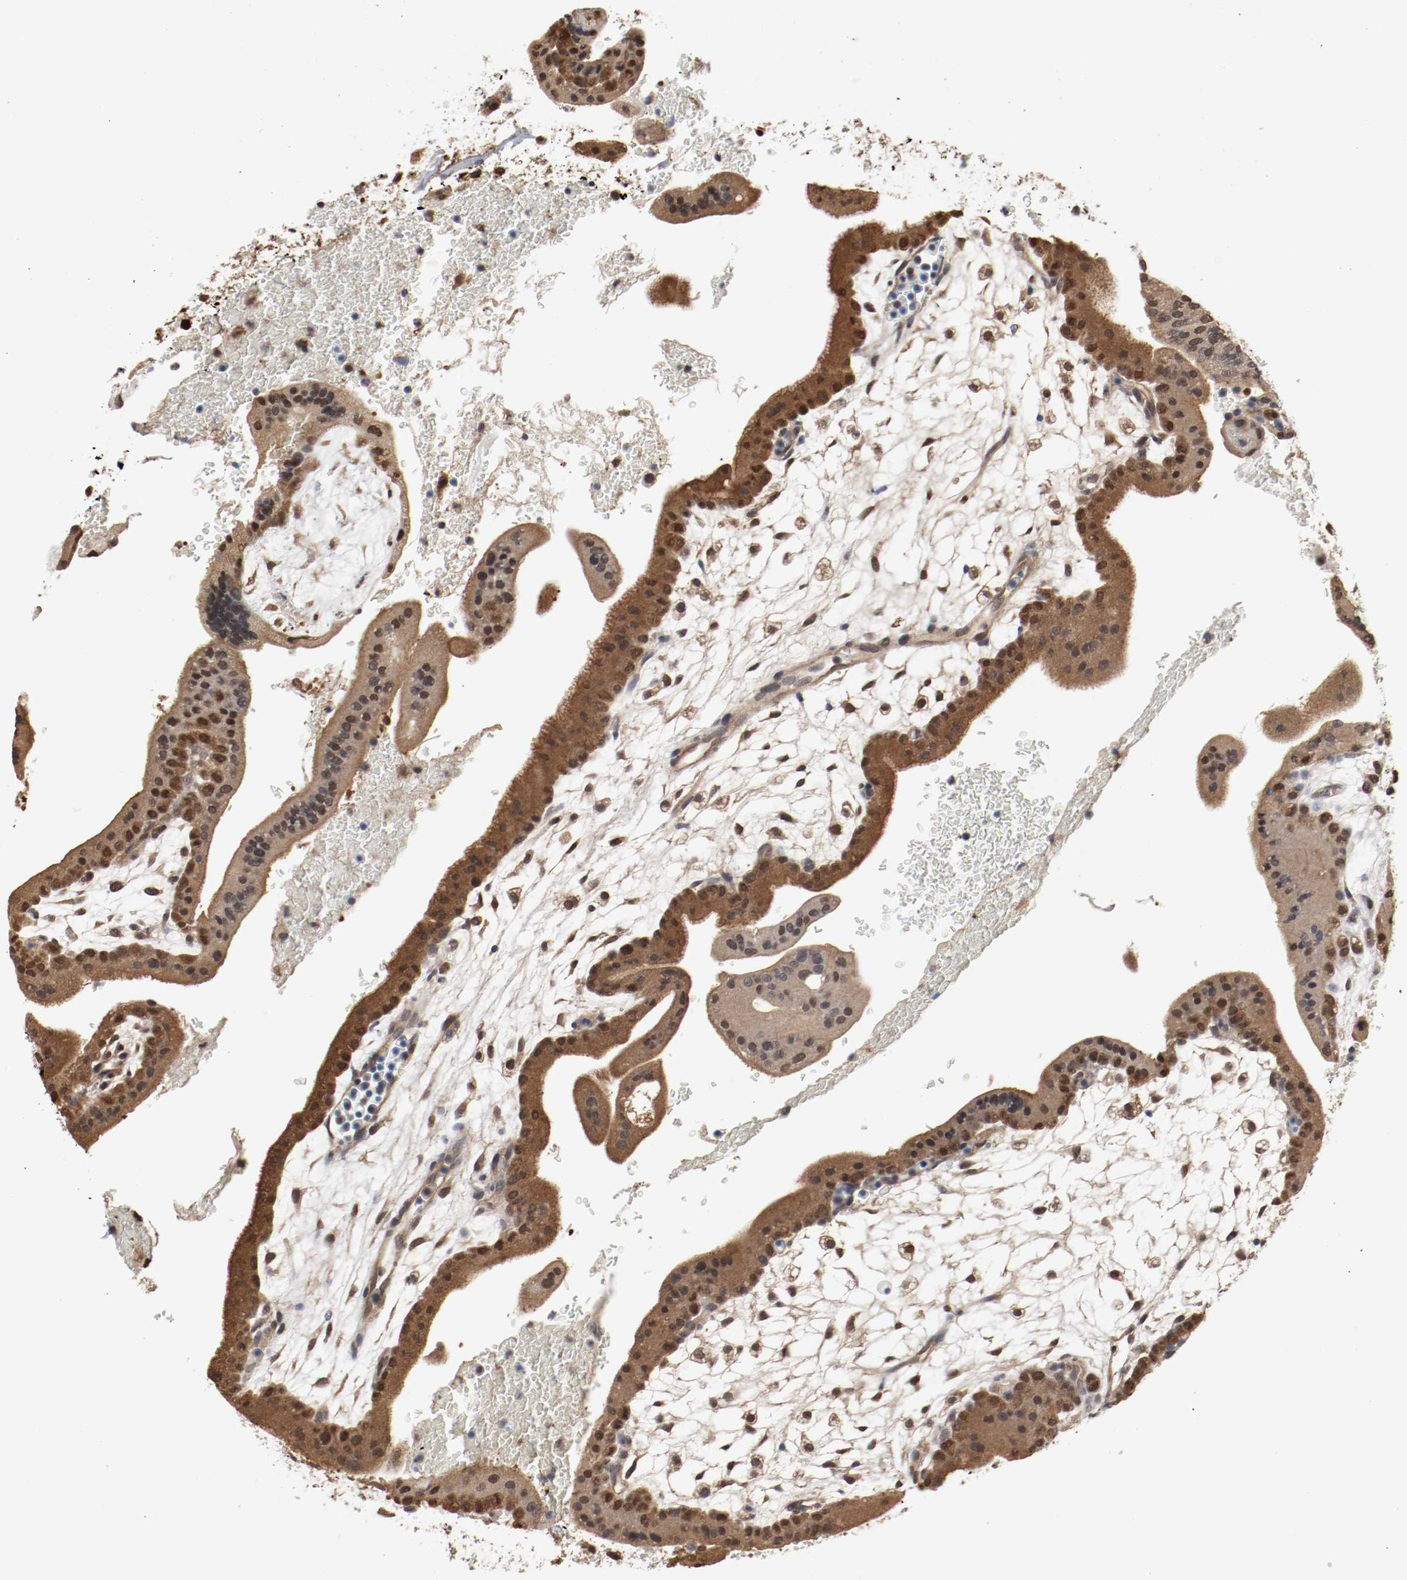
{"staining": {"intensity": "strong", "quantity": ">75%", "location": "cytoplasmic/membranous,nuclear"}, "tissue": "placenta", "cell_type": "Trophoblastic cells", "image_type": "normal", "snomed": [{"axis": "morphology", "description": "Normal tissue, NOS"}, {"axis": "topography", "description": "Placenta"}], "caption": "About >75% of trophoblastic cells in benign human placenta demonstrate strong cytoplasmic/membranous,nuclear protein staining as visualized by brown immunohistochemical staining.", "gene": "AFG3L2", "patient": {"sex": "female", "age": 35}}